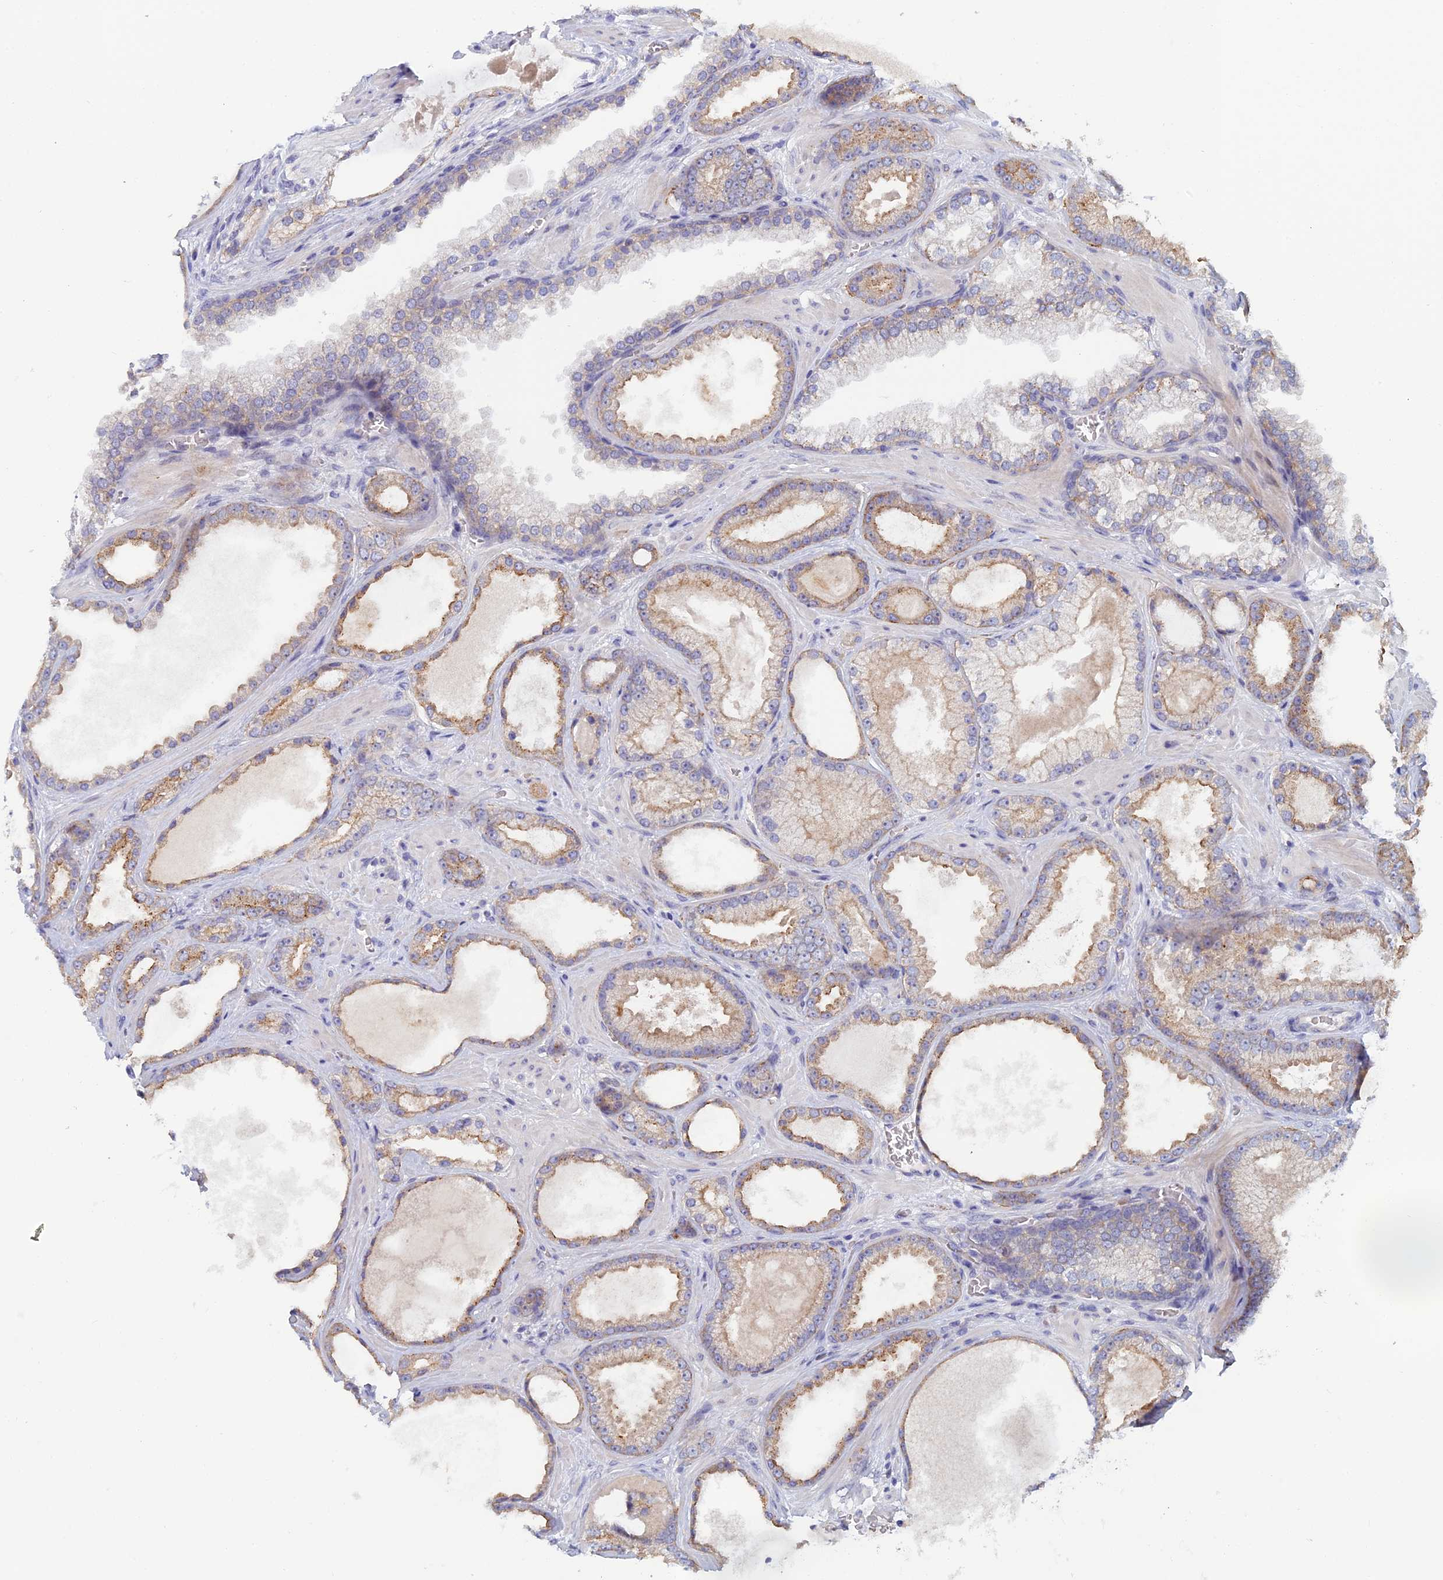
{"staining": {"intensity": "weak", "quantity": ">75%", "location": "cytoplasmic/membranous"}, "tissue": "prostate cancer", "cell_type": "Tumor cells", "image_type": "cancer", "snomed": [{"axis": "morphology", "description": "Adenocarcinoma, Low grade"}, {"axis": "topography", "description": "Prostate"}], "caption": "This histopathology image shows prostate adenocarcinoma (low-grade) stained with immunohistochemistry to label a protein in brown. The cytoplasmic/membranous of tumor cells show weak positivity for the protein. Nuclei are counter-stained blue.", "gene": "GIPC1", "patient": {"sex": "male", "age": 57}}